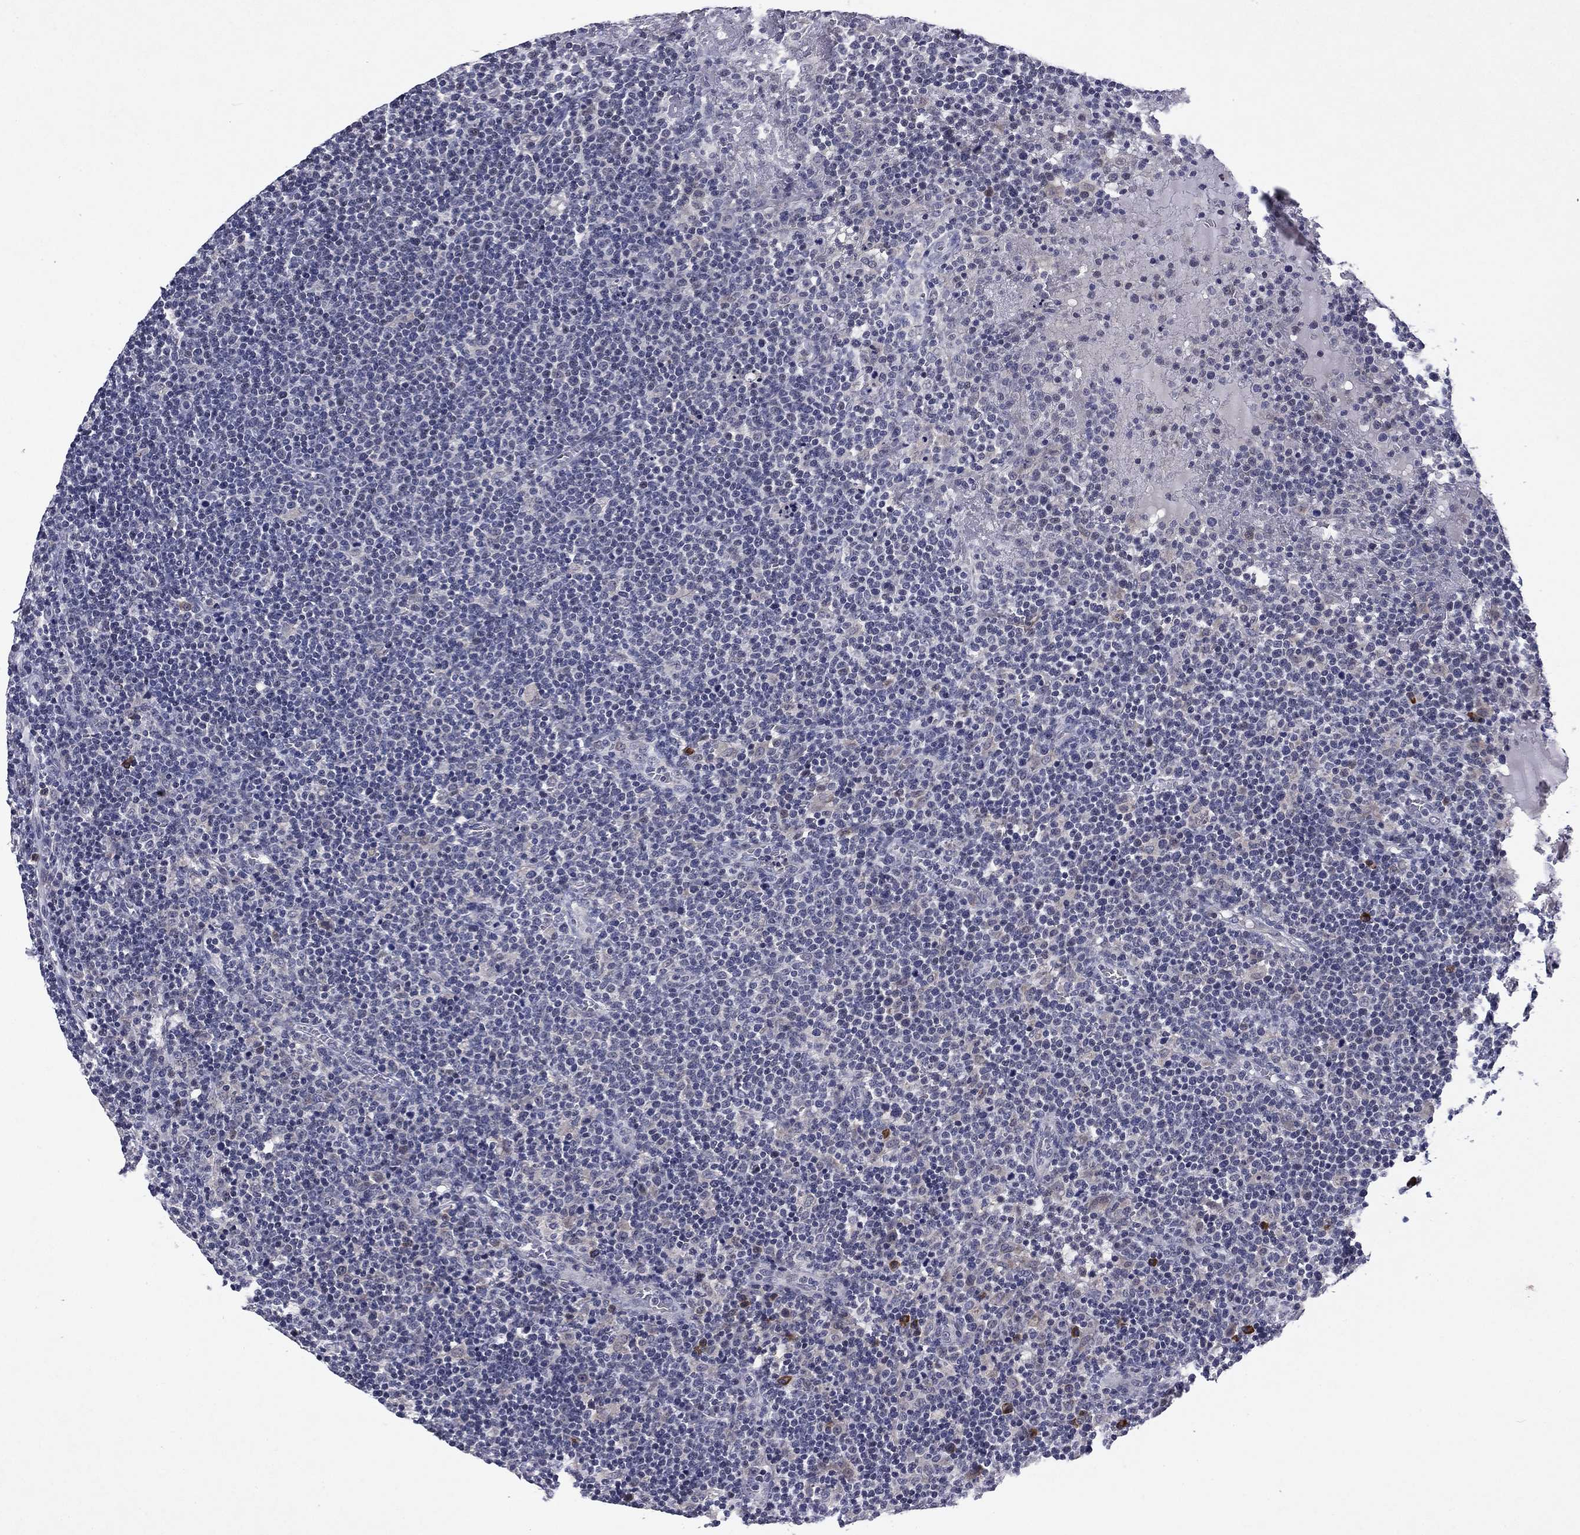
{"staining": {"intensity": "negative", "quantity": "none", "location": "none"}, "tissue": "lymphoma", "cell_type": "Tumor cells", "image_type": "cancer", "snomed": [{"axis": "morphology", "description": "Malignant lymphoma, non-Hodgkin's type, High grade"}, {"axis": "topography", "description": "Lymph node"}], "caption": "Tumor cells are negative for protein expression in human high-grade malignant lymphoma, non-Hodgkin's type.", "gene": "ECM1", "patient": {"sex": "male", "age": 61}}